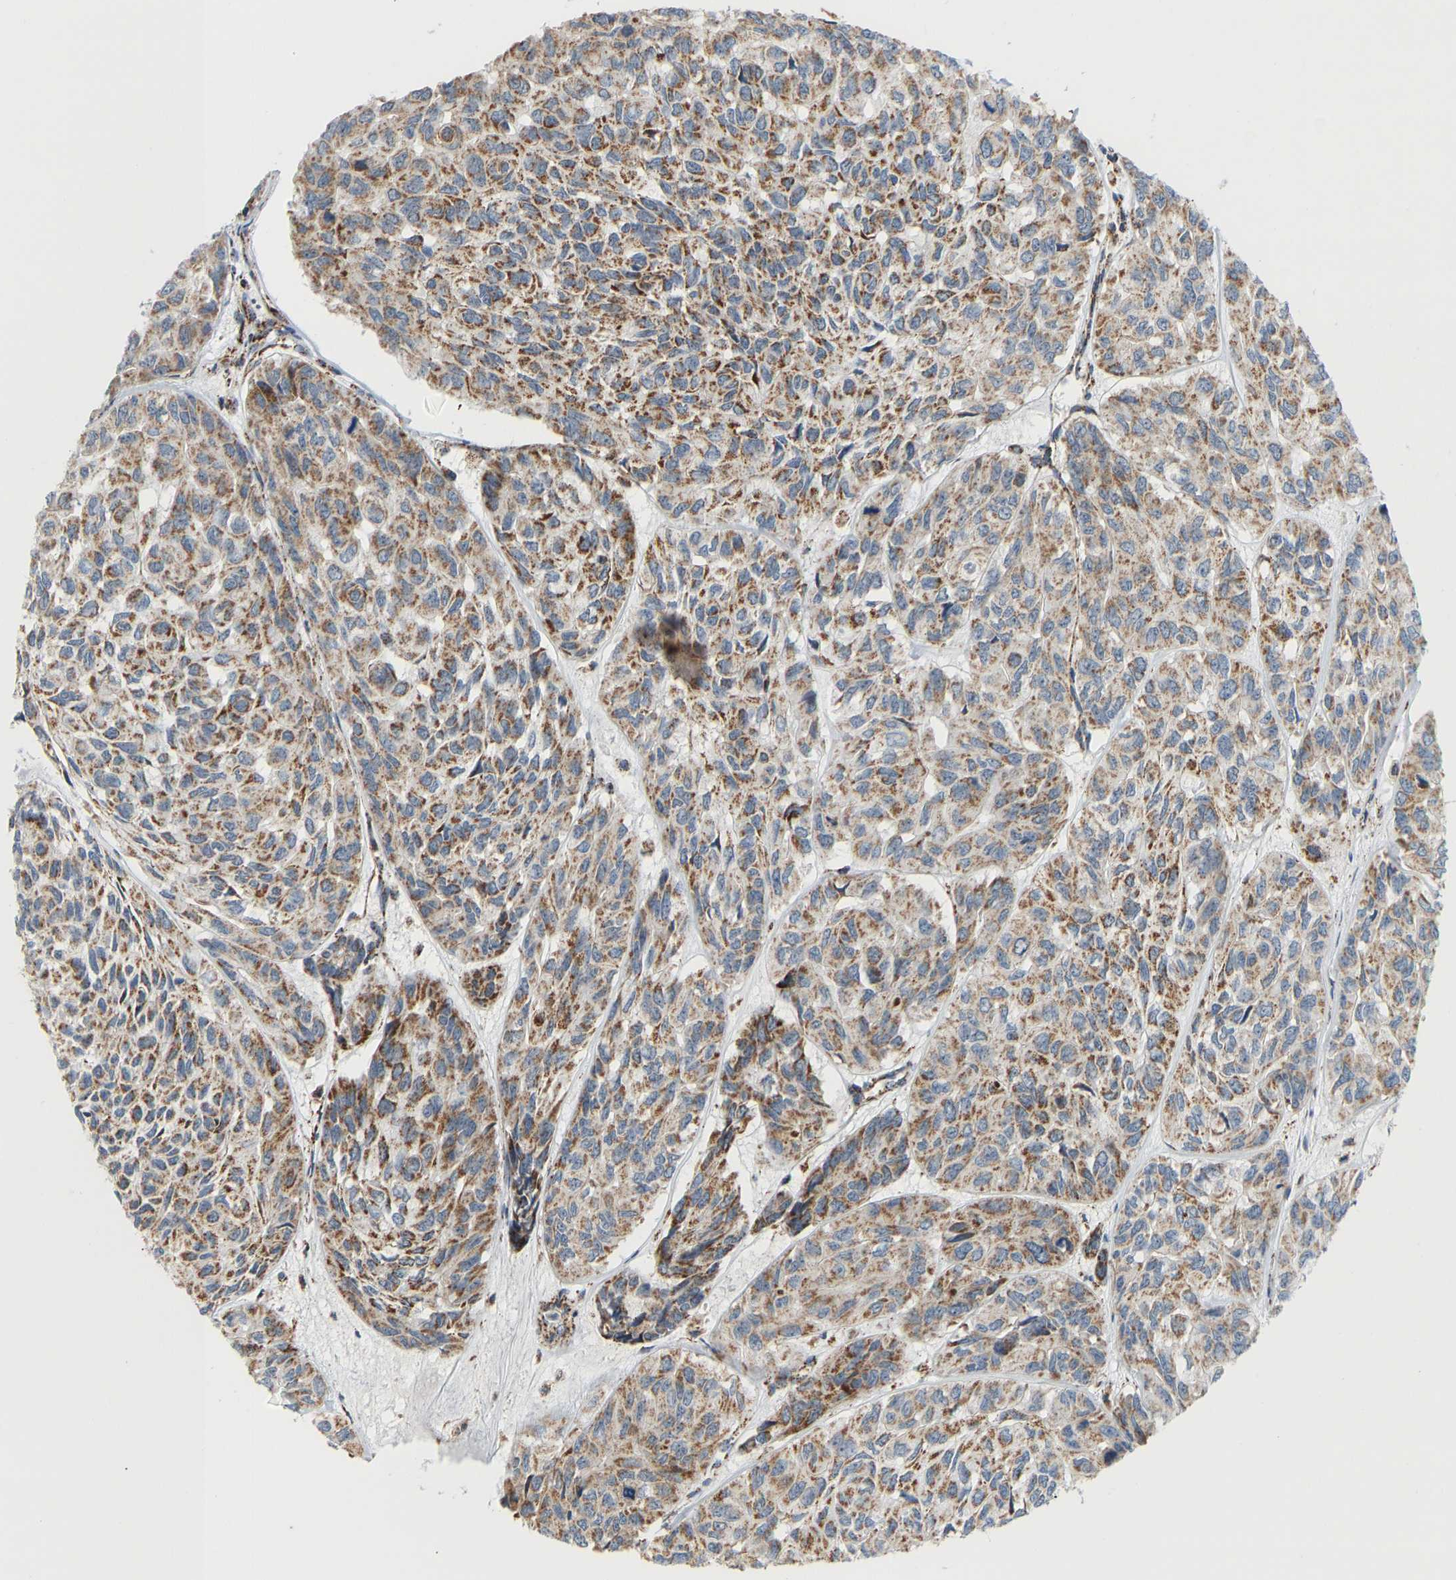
{"staining": {"intensity": "moderate", "quantity": ">75%", "location": "cytoplasmic/membranous"}, "tissue": "head and neck cancer", "cell_type": "Tumor cells", "image_type": "cancer", "snomed": [{"axis": "morphology", "description": "Adenocarcinoma, NOS"}, {"axis": "topography", "description": "Salivary gland, NOS"}, {"axis": "topography", "description": "Head-Neck"}], "caption": "High-power microscopy captured an immunohistochemistry (IHC) photomicrograph of adenocarcinoma (head and neck), revealing moderate cytoplasmic/membranous staining in about >75% of tumor cells.", "gene": "GPSM2", "patient": {"sex": "female", "age": 76}}